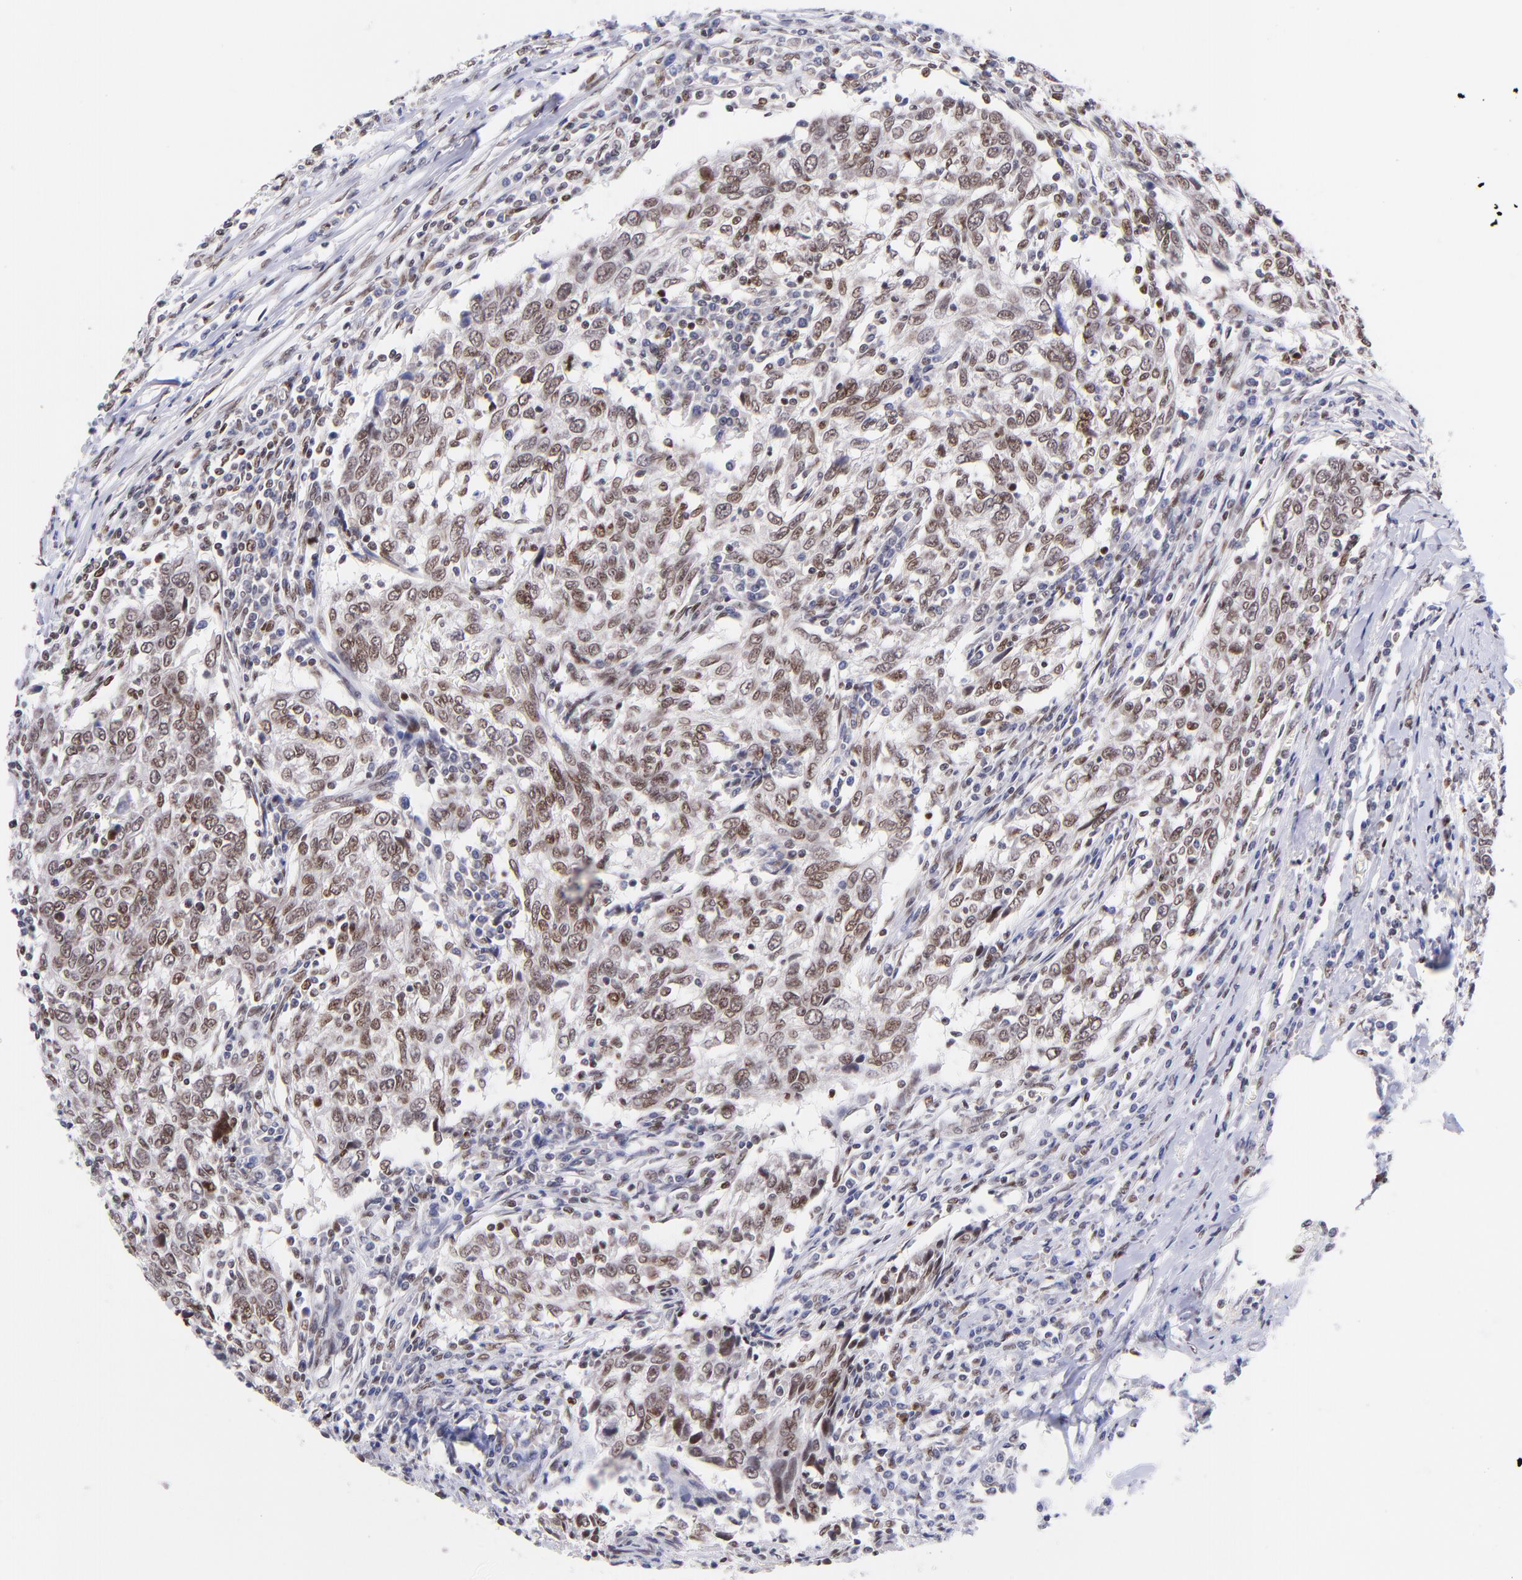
{"staining": {"intensity": "moderate", "quantity": ">75%", "location": "nuclear"}, "tissue": "breast cancer", "cell_type": "Tumor cells", "image_type": "cancer", "snomed": [{"axis": "morphology", "description": "Duct carcinoma"}, {"axis": "topography", "description": "Breast"}], "caption": "This histopathology image demonstrates IHC staining of breast intraductal carcinoma, with medium moderate nuclear expression in about >75% of tumor cells.", "gene": "MIDEAS", "patient": {"sex": "female", "age": 50}}